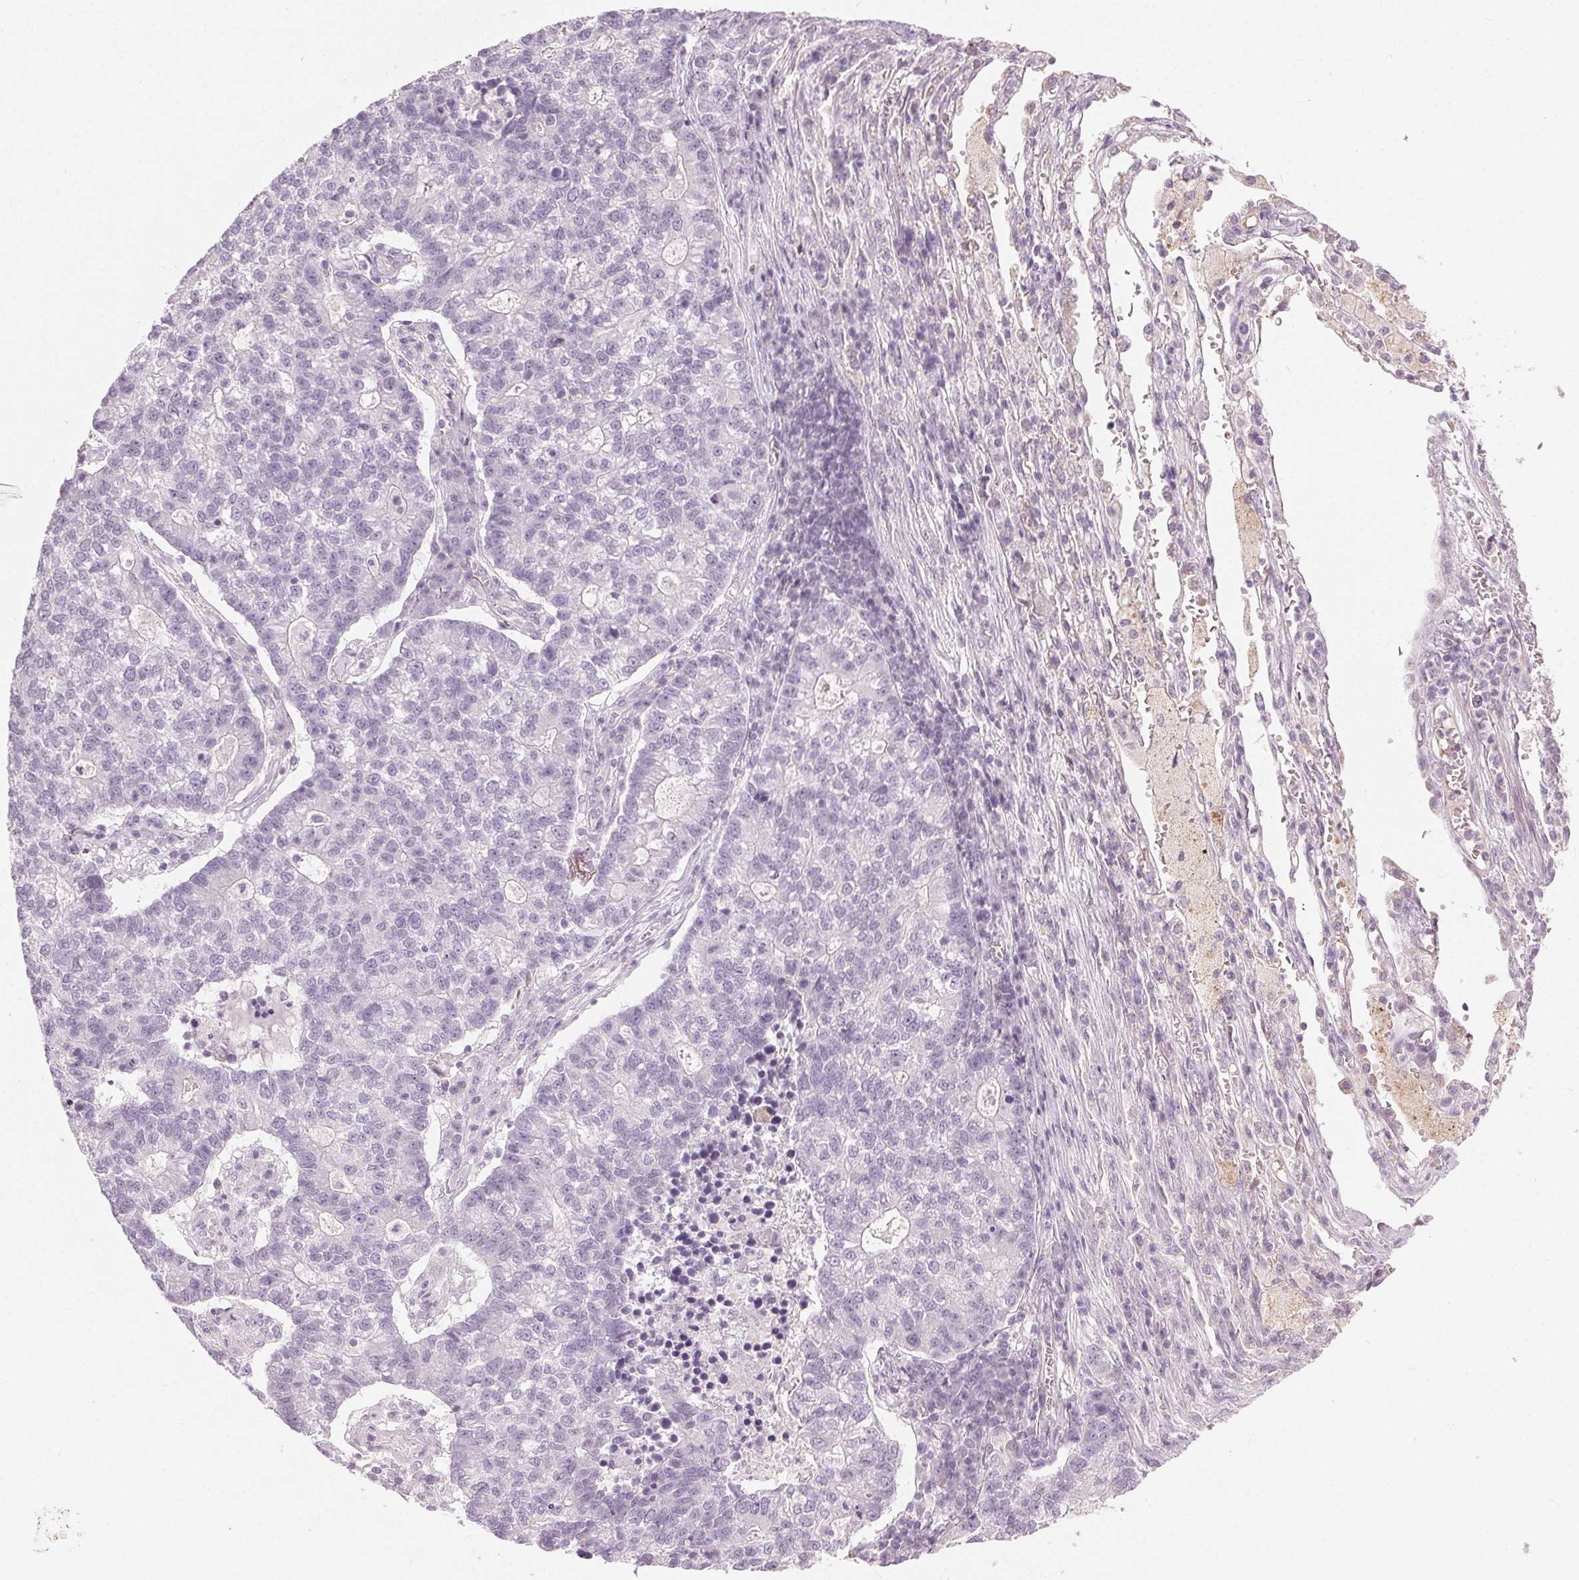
{"staining": {"intensity": "negative", "quantity": "none", "location": "none"}, "tissue": "lung cancer", "cell_type": "Tumor cells", "image_type": "cancer", "snomed": [{"axis": "morphology", "description": "Adenocarcinoma, NOS"}, {"axis": "topography", "description": "Lung"}], "caption": "IHC histopathology image of adenocarcinoma (lung) stained for a protein (brown), which displays no positivity in tumor cells. (DAB immunohistochemistry with hematoxylin counter stain).", "gene": "CLTRN", "patient": {"sex": "male", "age": 57}}